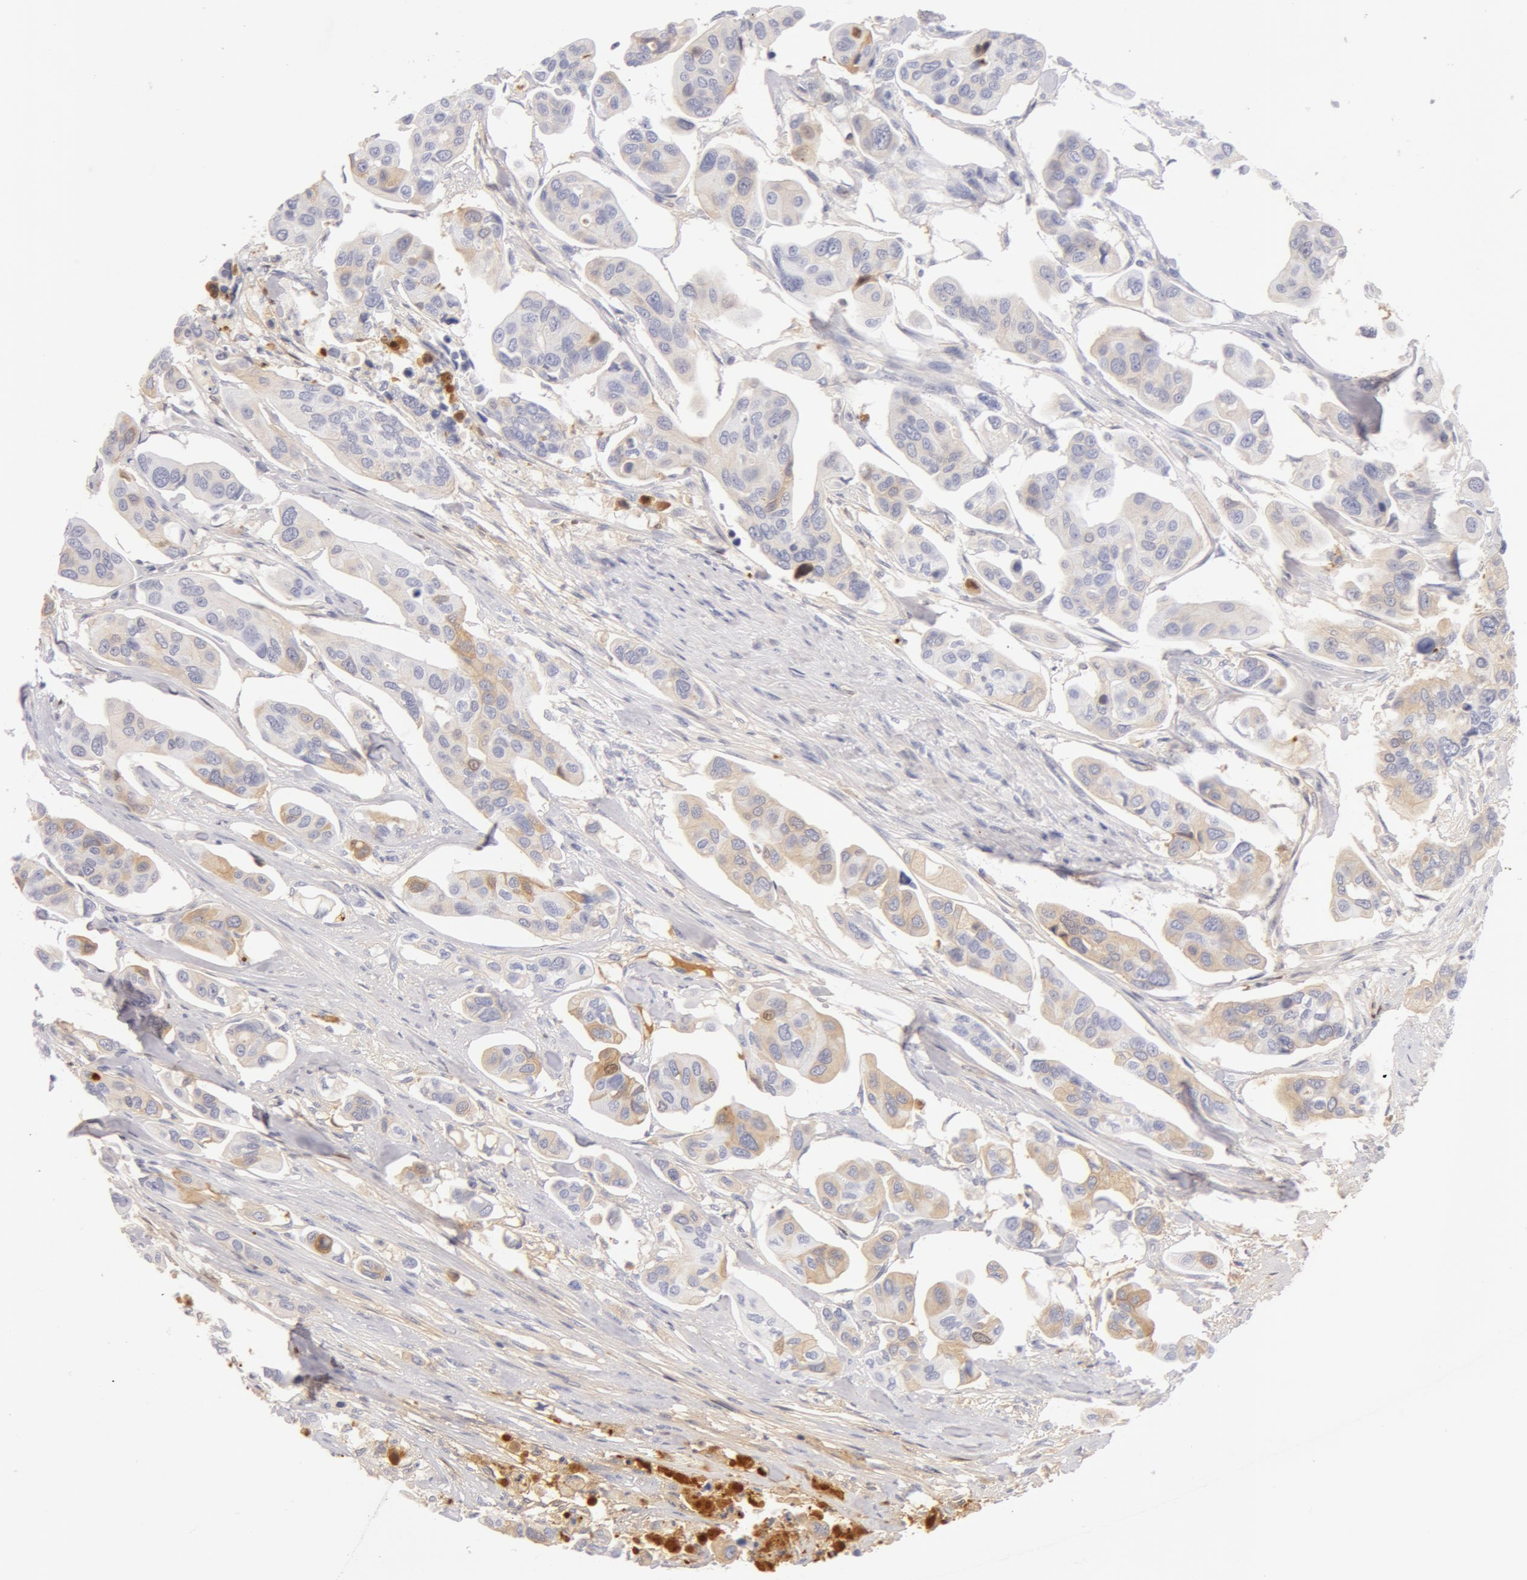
{"staining": {"intensity": "negative", "quantity": "none", "location": "none"}, "tissue": "urothelial cancer", "cell_type": "Tumor cells", "image_type": "cancer", "snomed": [{"axis": "morphology", "description": "Adenocarcinoma, NOS"}, {"axis": "topography", "description": "Urinary bladder"}], "caption": "The IHC micrograph has no significant expression in tumor cells of urothelial cancer tissue. Brightfield microscopy of immunohistochemistry stained with DAB (brown) and hematoxylin (blue), captured at high magnification.", "gene": "AHSG", "patient": {"sex": "male", "age": 61}}